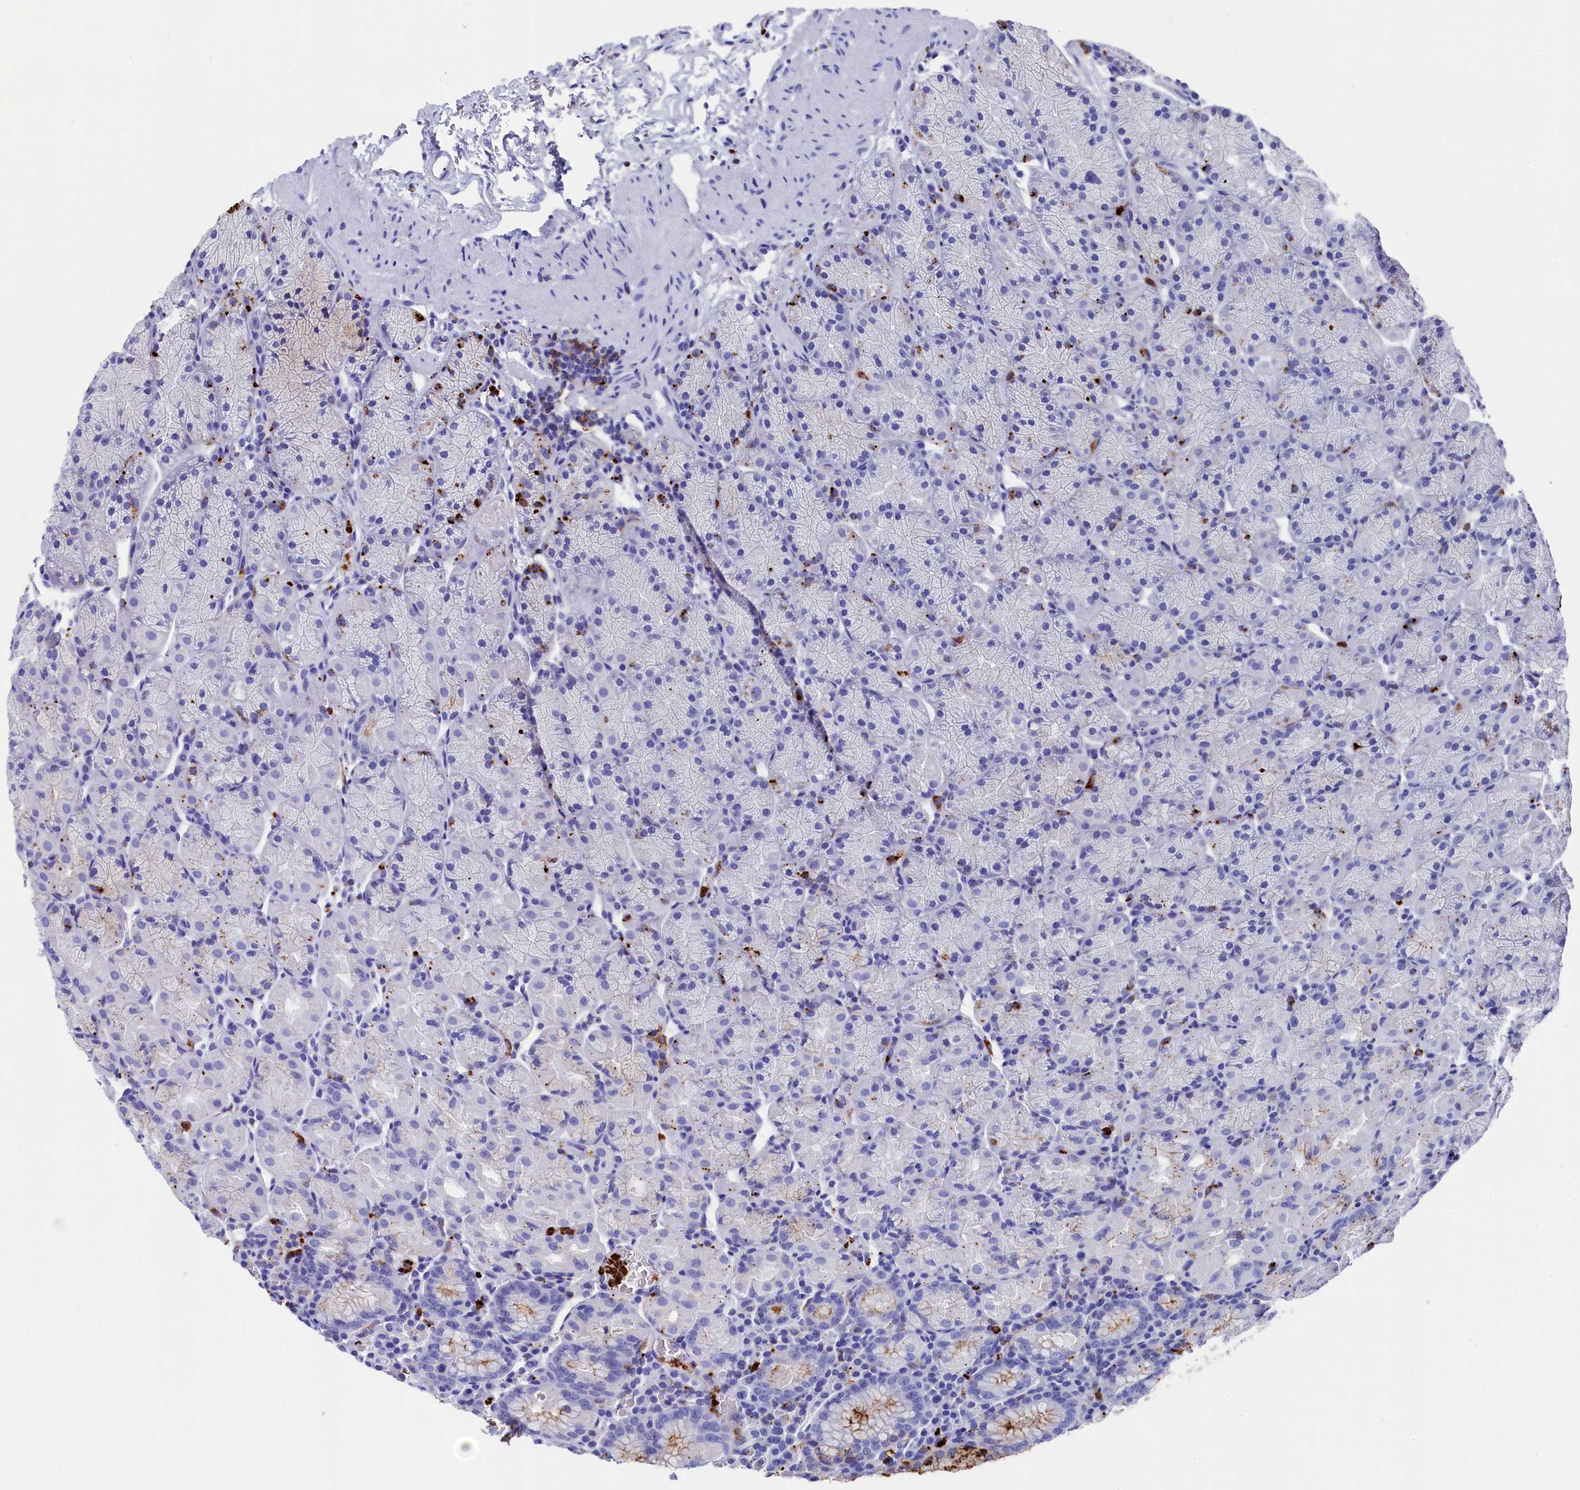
{"staining": {"intensity": "moderate", "quantity": "25%-75%", "location": "cytoplasmic/membranous"}, "tissue": "stomach", "cell_type": "Glandular cells", "image_type": "normal", "snomed": [{"axis": "morphology", "description": "Normal tissue, NOS"}, {"axis": "topography", "description": "Stomach, upper"}, {"axis": "topography", "description": "Stomach, lower"}], "caption": "Approximately 25%-75% of glandular cells in unremarkable stomach reveal moderate cytoplasmic/membranous protein positivity as visualized by brown immunohistochemical staining.", "gene": "PLAC8", "patient": {"sex": "male", "age": 80}}